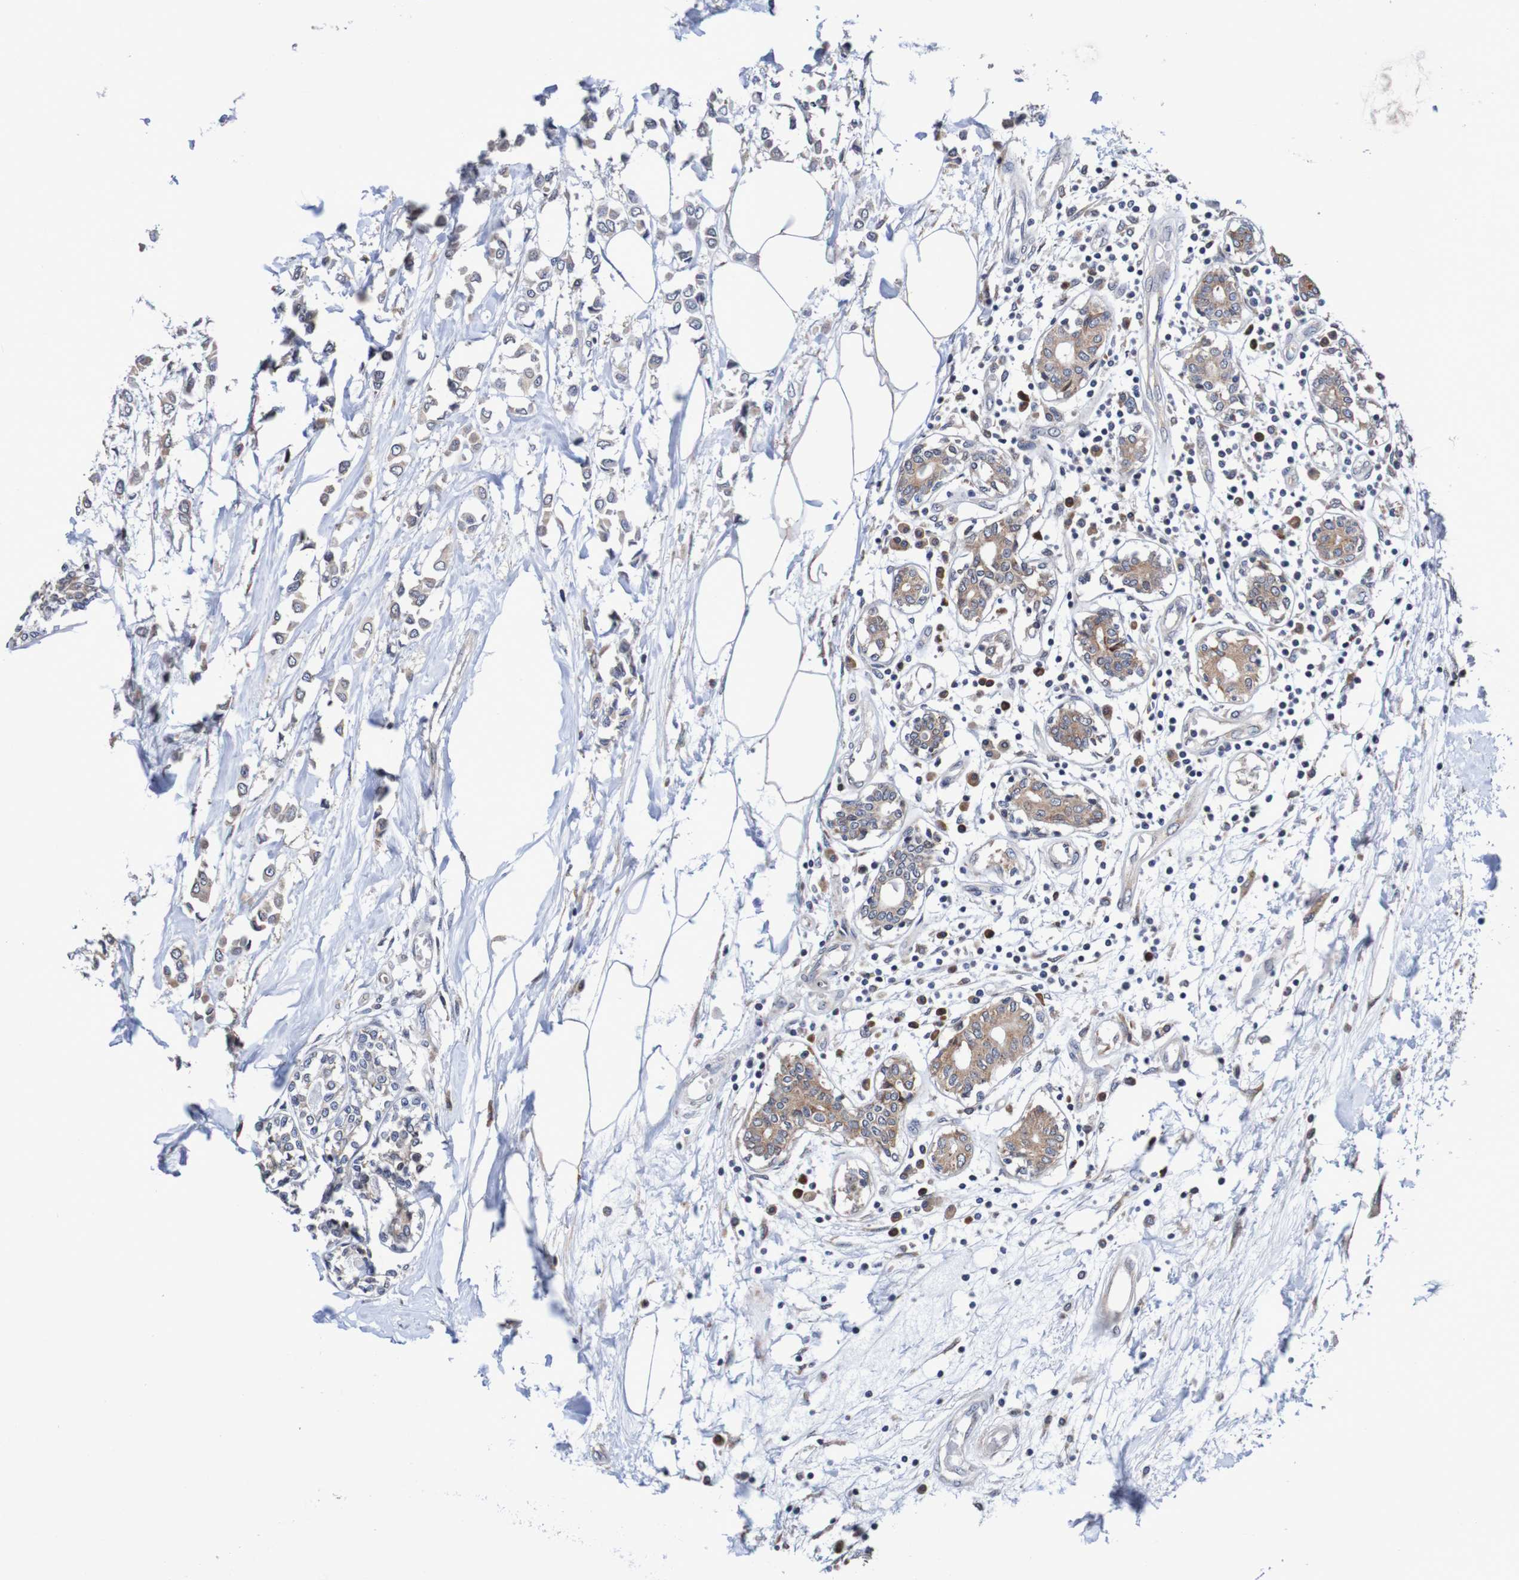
{"staining": {"intensity": "weak", "quantity": ">75%", "location": "cytoplasmic/membranous"}, "tissue": "breast cancer", "cell_type": "Tumor cells", "image_type": "cancer", "snomed": [{"axis": "morphology", "description": "Lobular carcinoma"}, {"axis": "topography", "description": "Breast"}], "caption": "Immunohistochemistry (IHC) staining of breast cancer (lobular carcinoma), which exhibits low levels of weak cytoplasmic/membranous expression in approximately >75% of tumor cells indicating weak cytoplasmic/membranous protein expression. The staining was performed using DAB (brown) for protein detection and nuclei were counterstained in hematoxylin (blue).", "gene": "FIBP", "patient": {"sex": "female", "age": 51}}